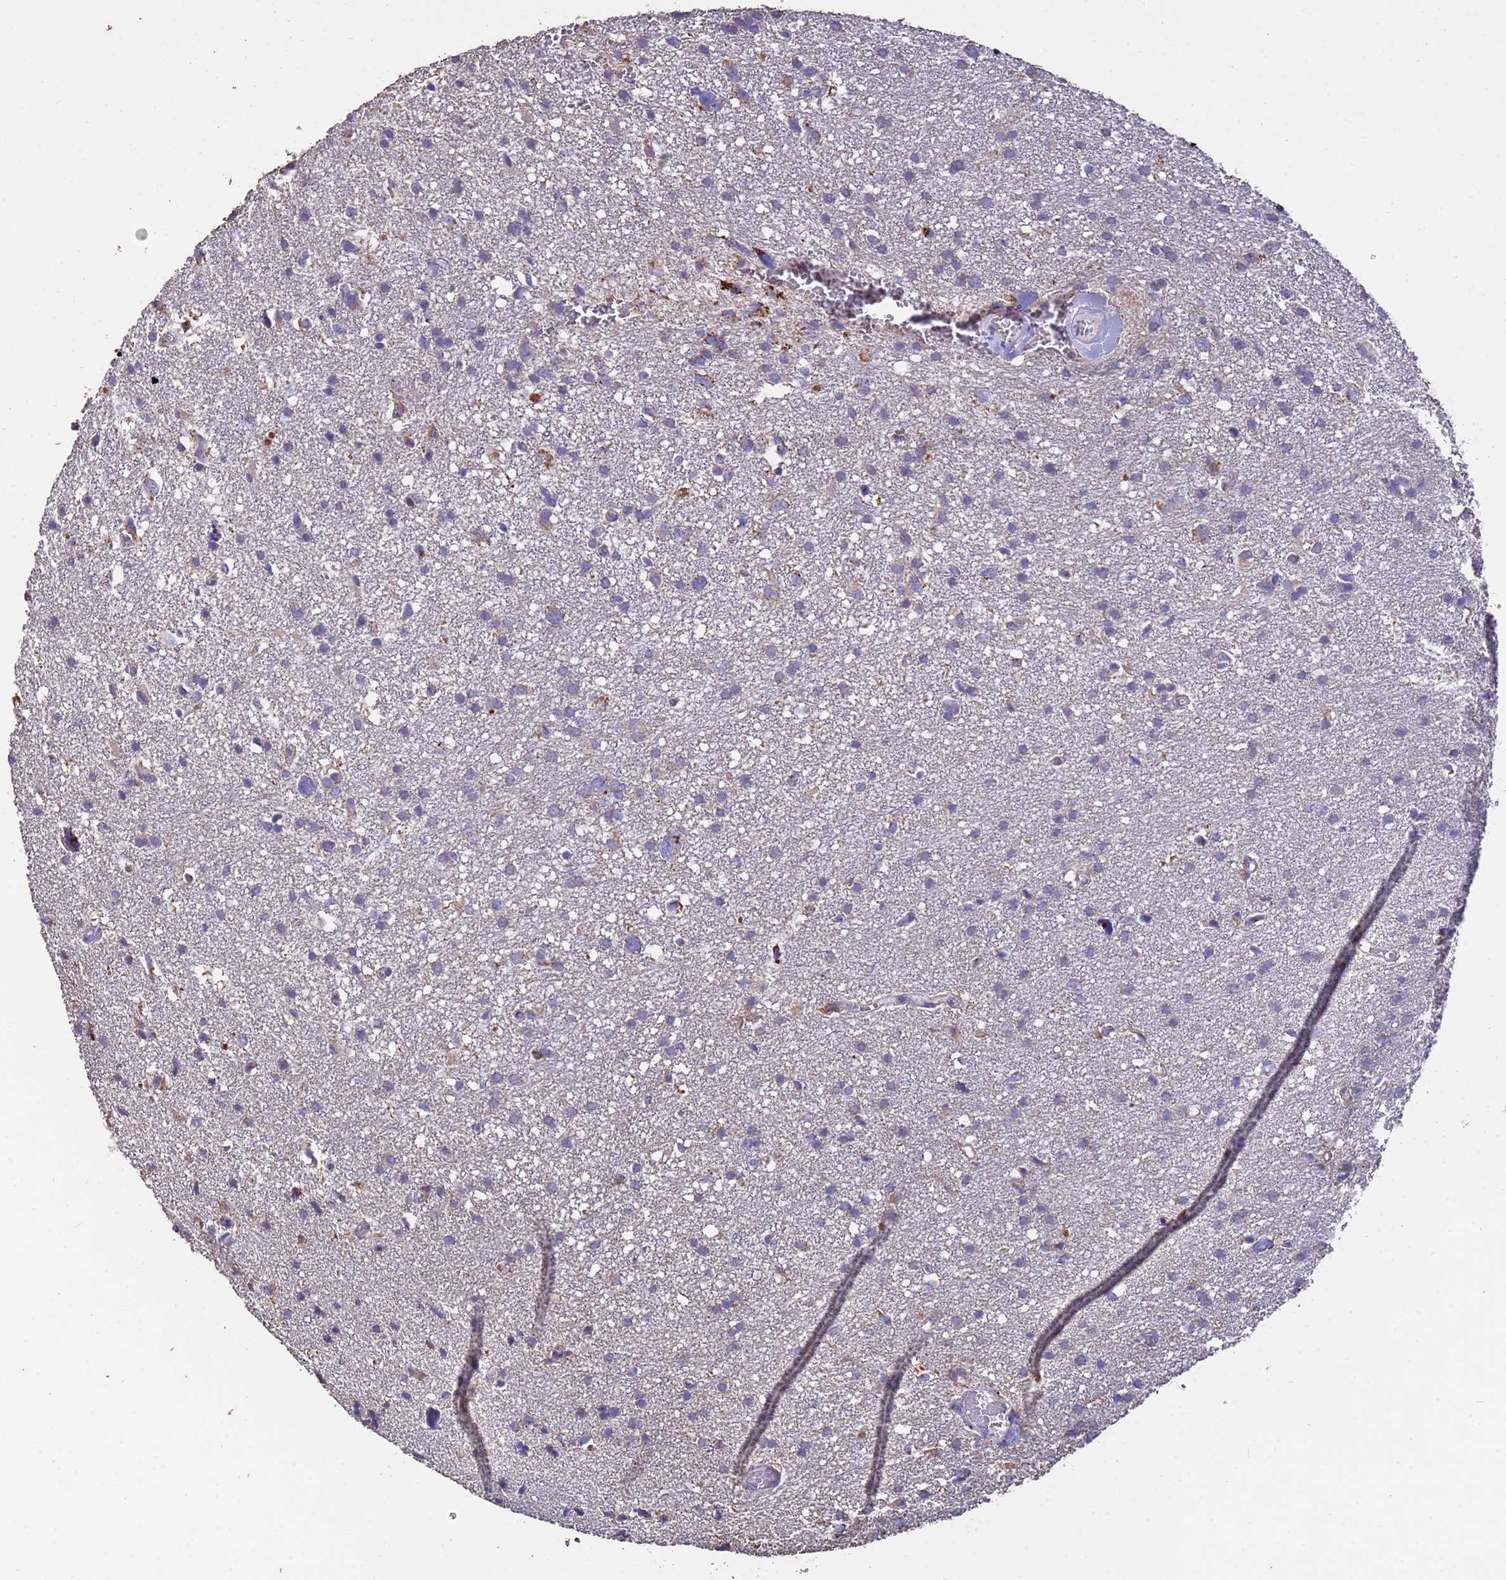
{"staining": {"intensity": "weak", "quantity": "<25%", "location": "cytoplasmic/membranous"}, "tissue": "glioma", "cell_type": "Tumor cells", "image_type": "cancer", "snomed": [{"axis": "morphology", "description": "Glioma, malignant, High grade"}, {"axis": "topography", "description": "Brain"}], "caption": "Malignant glioma (high-grade) was stained to show a protein in brown. There is no significant positivity in tumor cells.", "gene": "ZNFX1", "patient": {"sex": "male", "age": 61}}